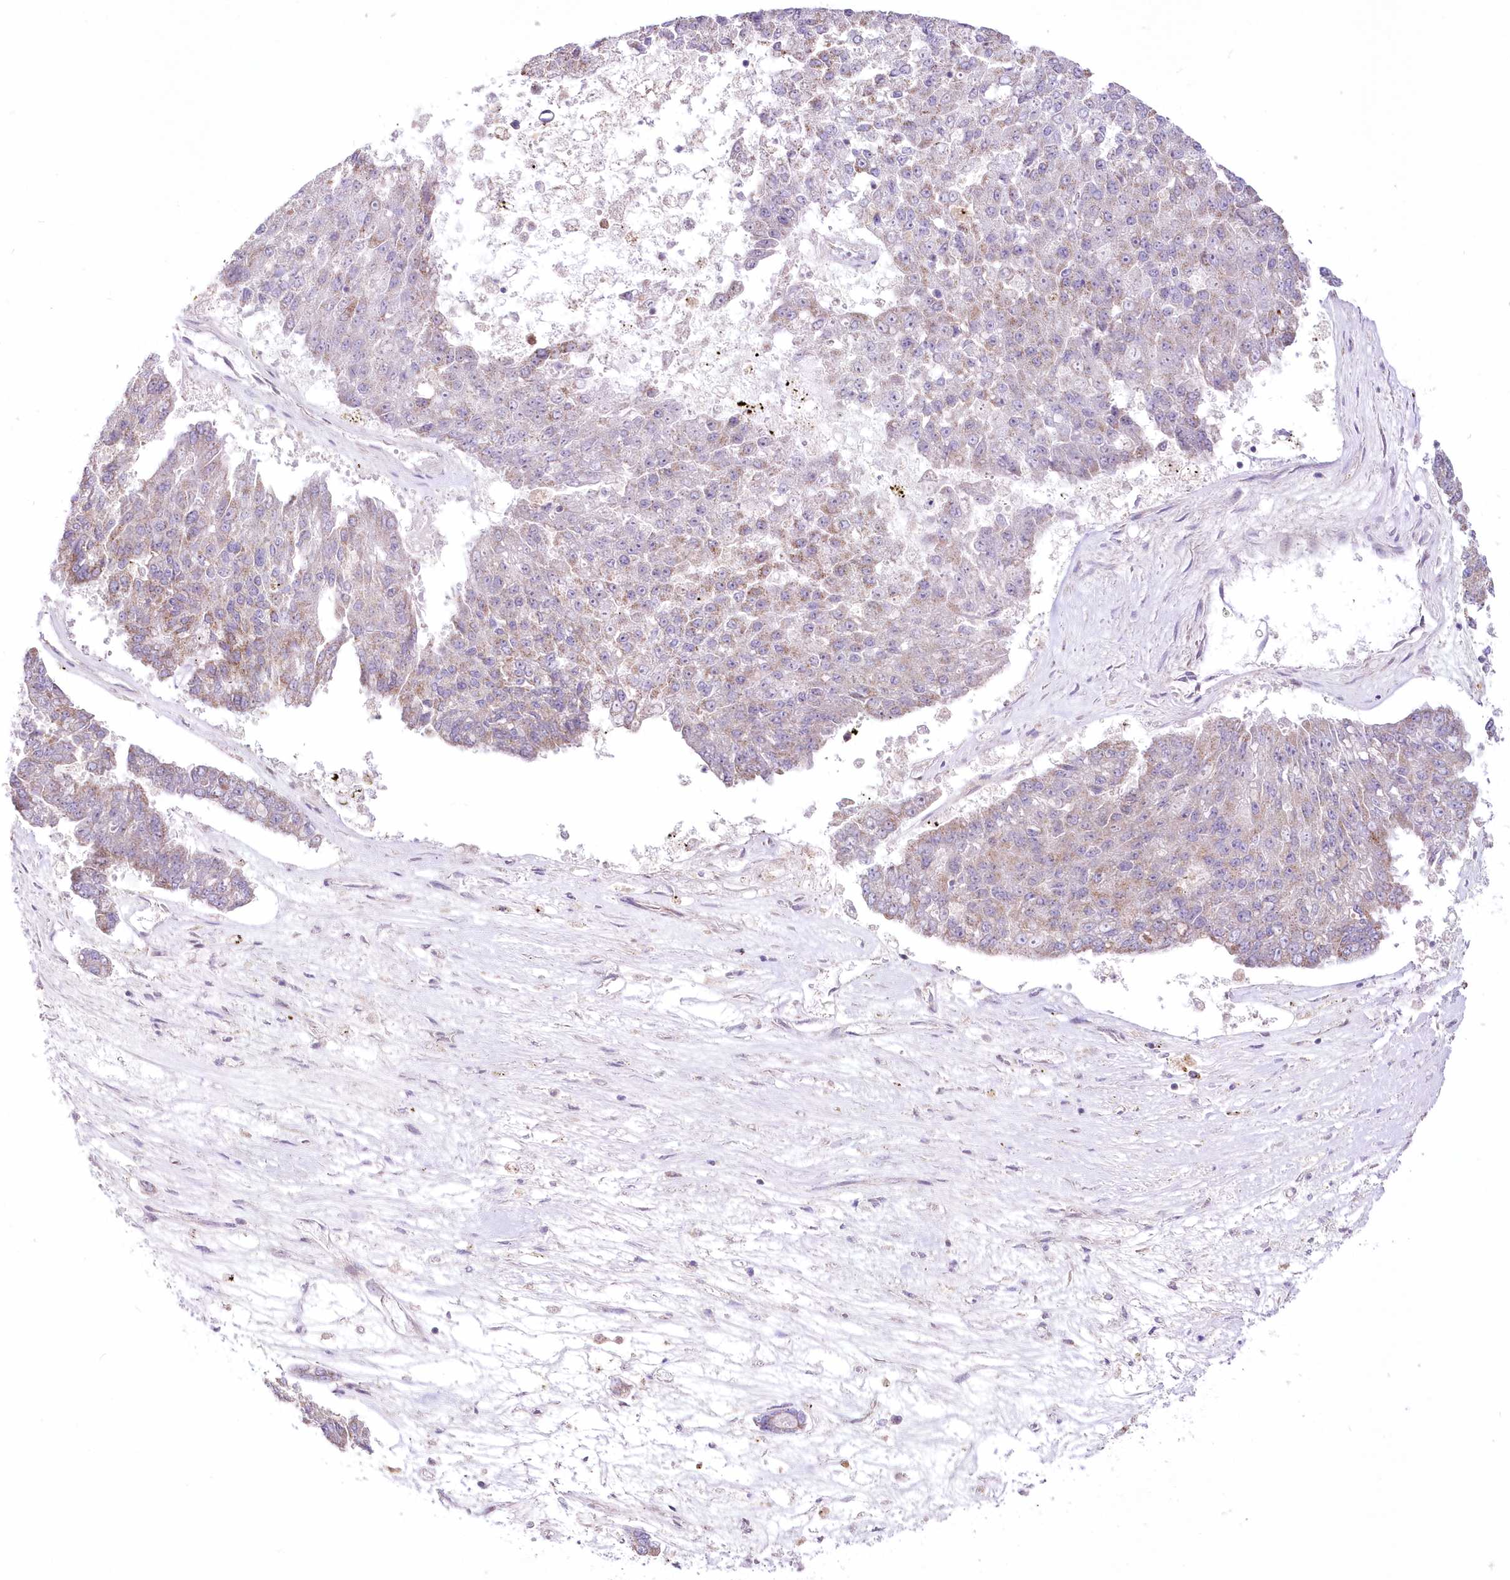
{"staining": {"intensity": "weak", "quantity": "25%-75%", "location": "cytoplasmic/membranous"}, "tissue": "pancreatic cancer", "cell_type": "Tumor cells", "image_type": "cancer", "snomed": [{"axis": "morphology", "description": "Adenocarcinoma, NOS"}, {"axis": "topography", "description": "Pancreas"}], "caption": "DAB (3,3'-diaminobenzidine) immunohistochemical staining of pancreatic adenocarcinoma demonstrates weak cytoplasmic/membranous protein expression in about 25%-75% of tumor cells.", "gene": "FAM241B", "patient": {"sex": "male", "age": 50}}